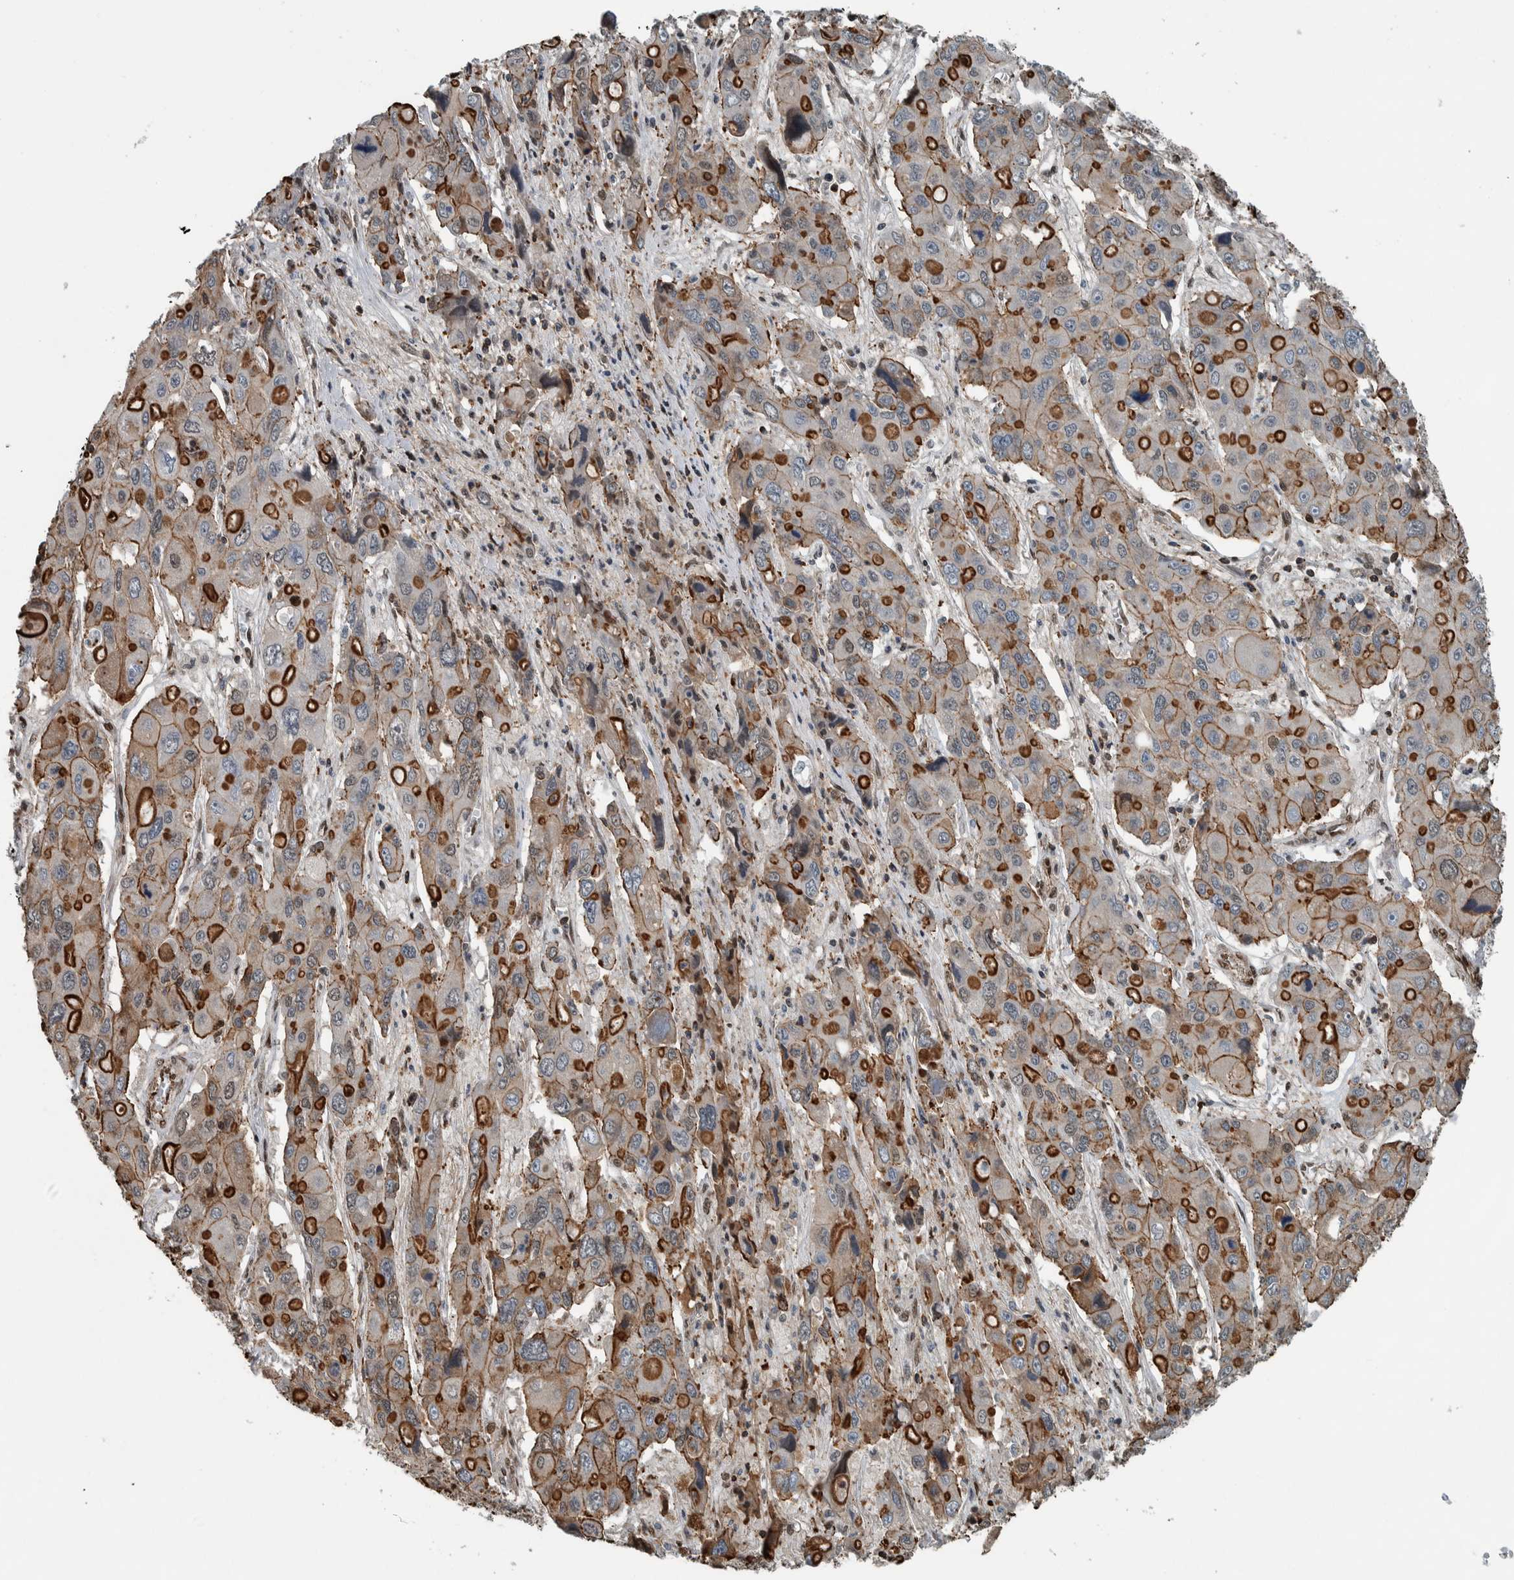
{"staining": {"intensity": "strong", "quantity": ">75%", "location": "cytoplasmic/membranous"}, "tissue": "liver cancer", "cell_type": "Tumor cells", "image_type": "cancer", "snomed": [{"axis": "morphology", "description": "Cholangiocarcinoma"}, {"axis": "topography", "description": "Liver"}], "caption": "Immunohistochemical staining of human liver cancer shows high levels of strong cytoplasmic/membranous expression in approximately >75% of tumor cells. The staining was performed using DAB, with brown indicating positive protein expression. Nuclei are stained blue with hematoxylin.", "gene": "FAM135B", "patient": {"sex": "male", "age": 67}}